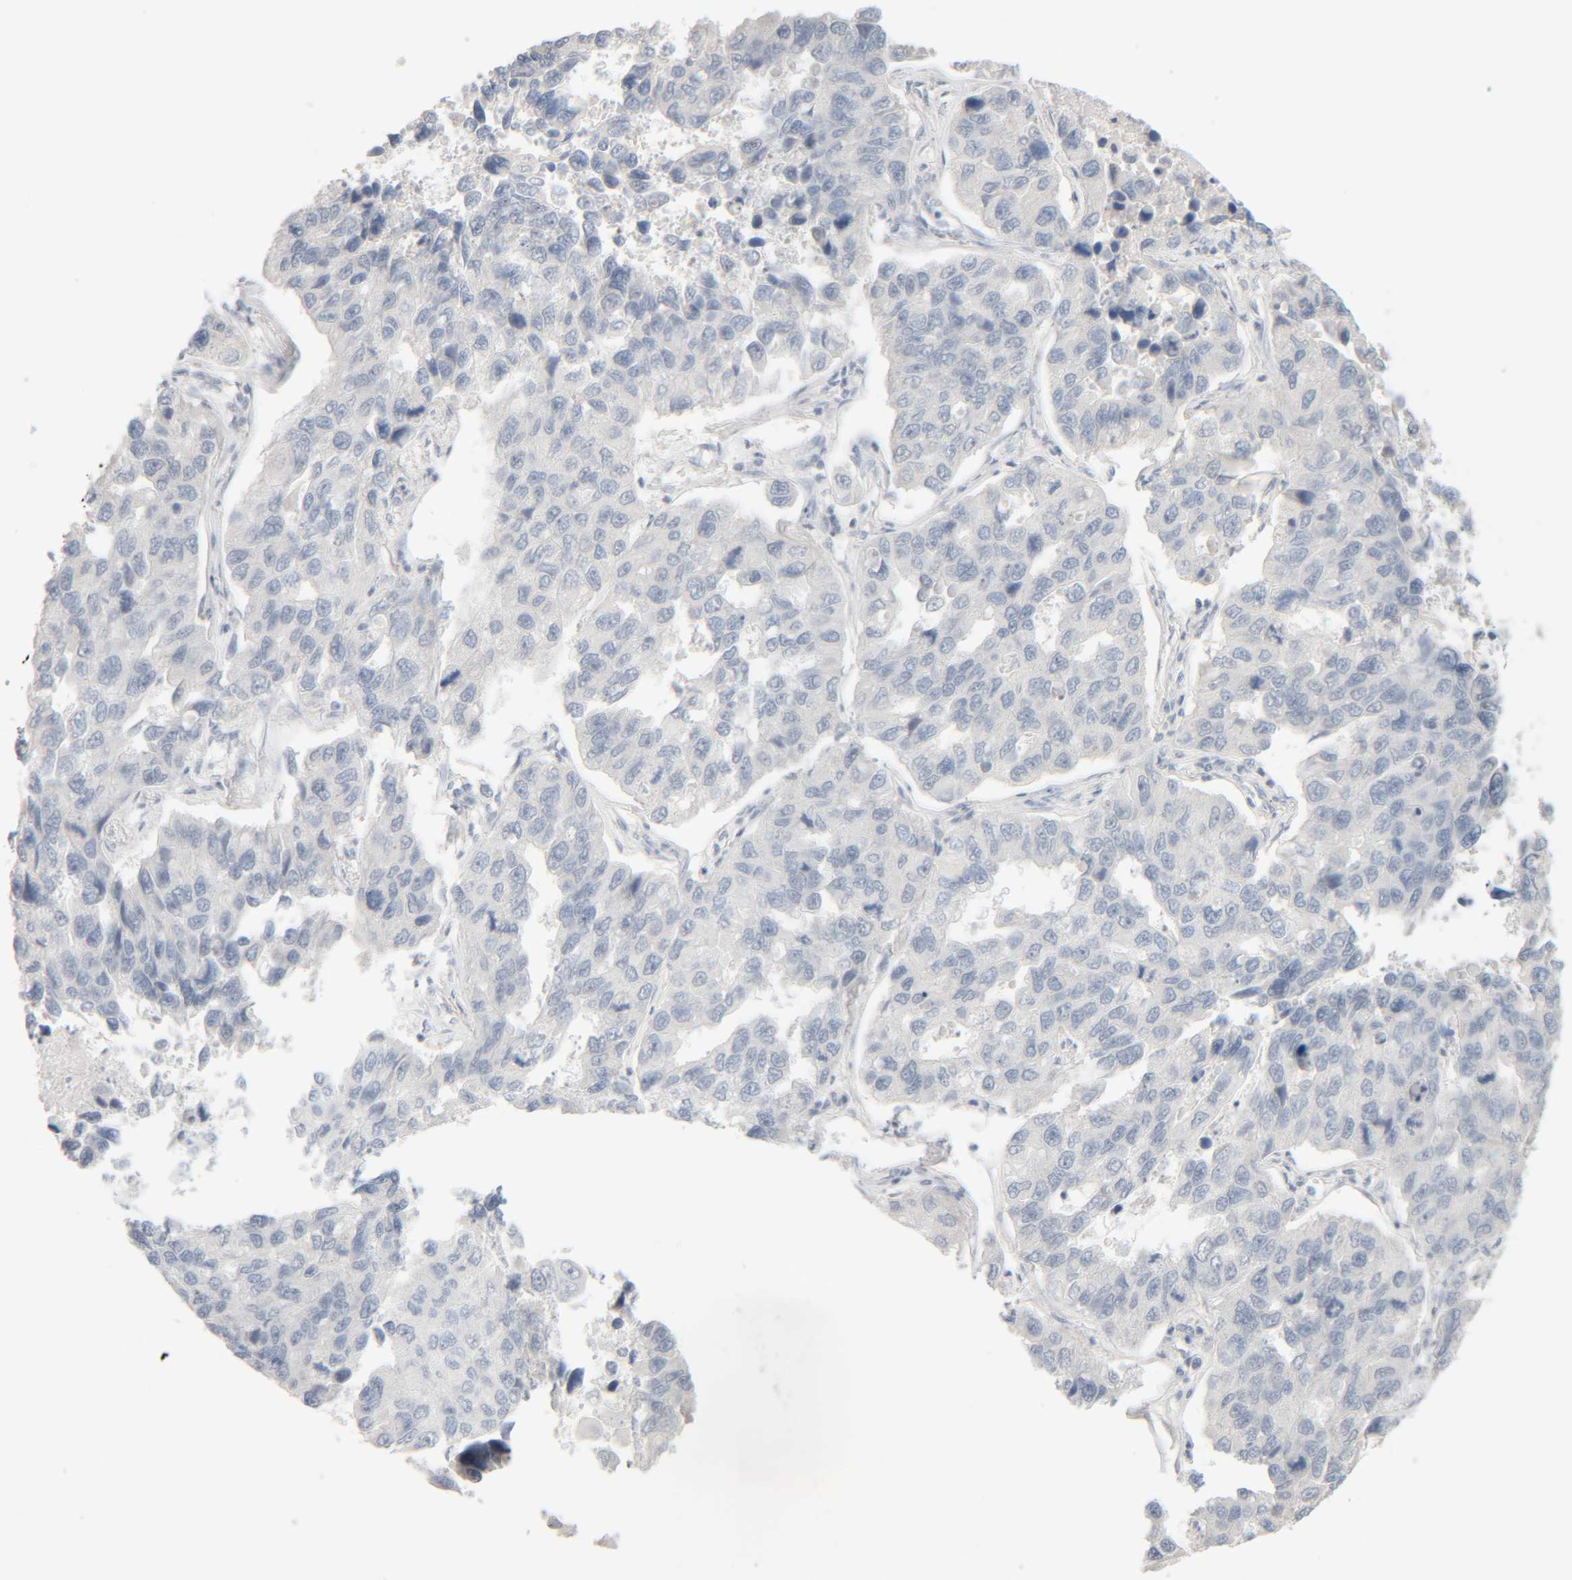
{"staining": {"intensity": "negative", "quantity": "none", "location": "none"}, "tissue": "lung cancer", "cell_type": "Tumor cells", "image_type": "cancer", "snomed": [{"axis": "morphology", "description": "Adenocarcinoma, NOS"}, {"axis": "topography", "description": "Lung"}], "caption": "The immunohistochemistry (IHC) micrograph has no significant positivity in tumor cells of lung cancer (adenocarcinoma) tissue. Nuclei are stained in blue.", "gene": "RIDA", "patient": {"sex": "male", "age": 64}}